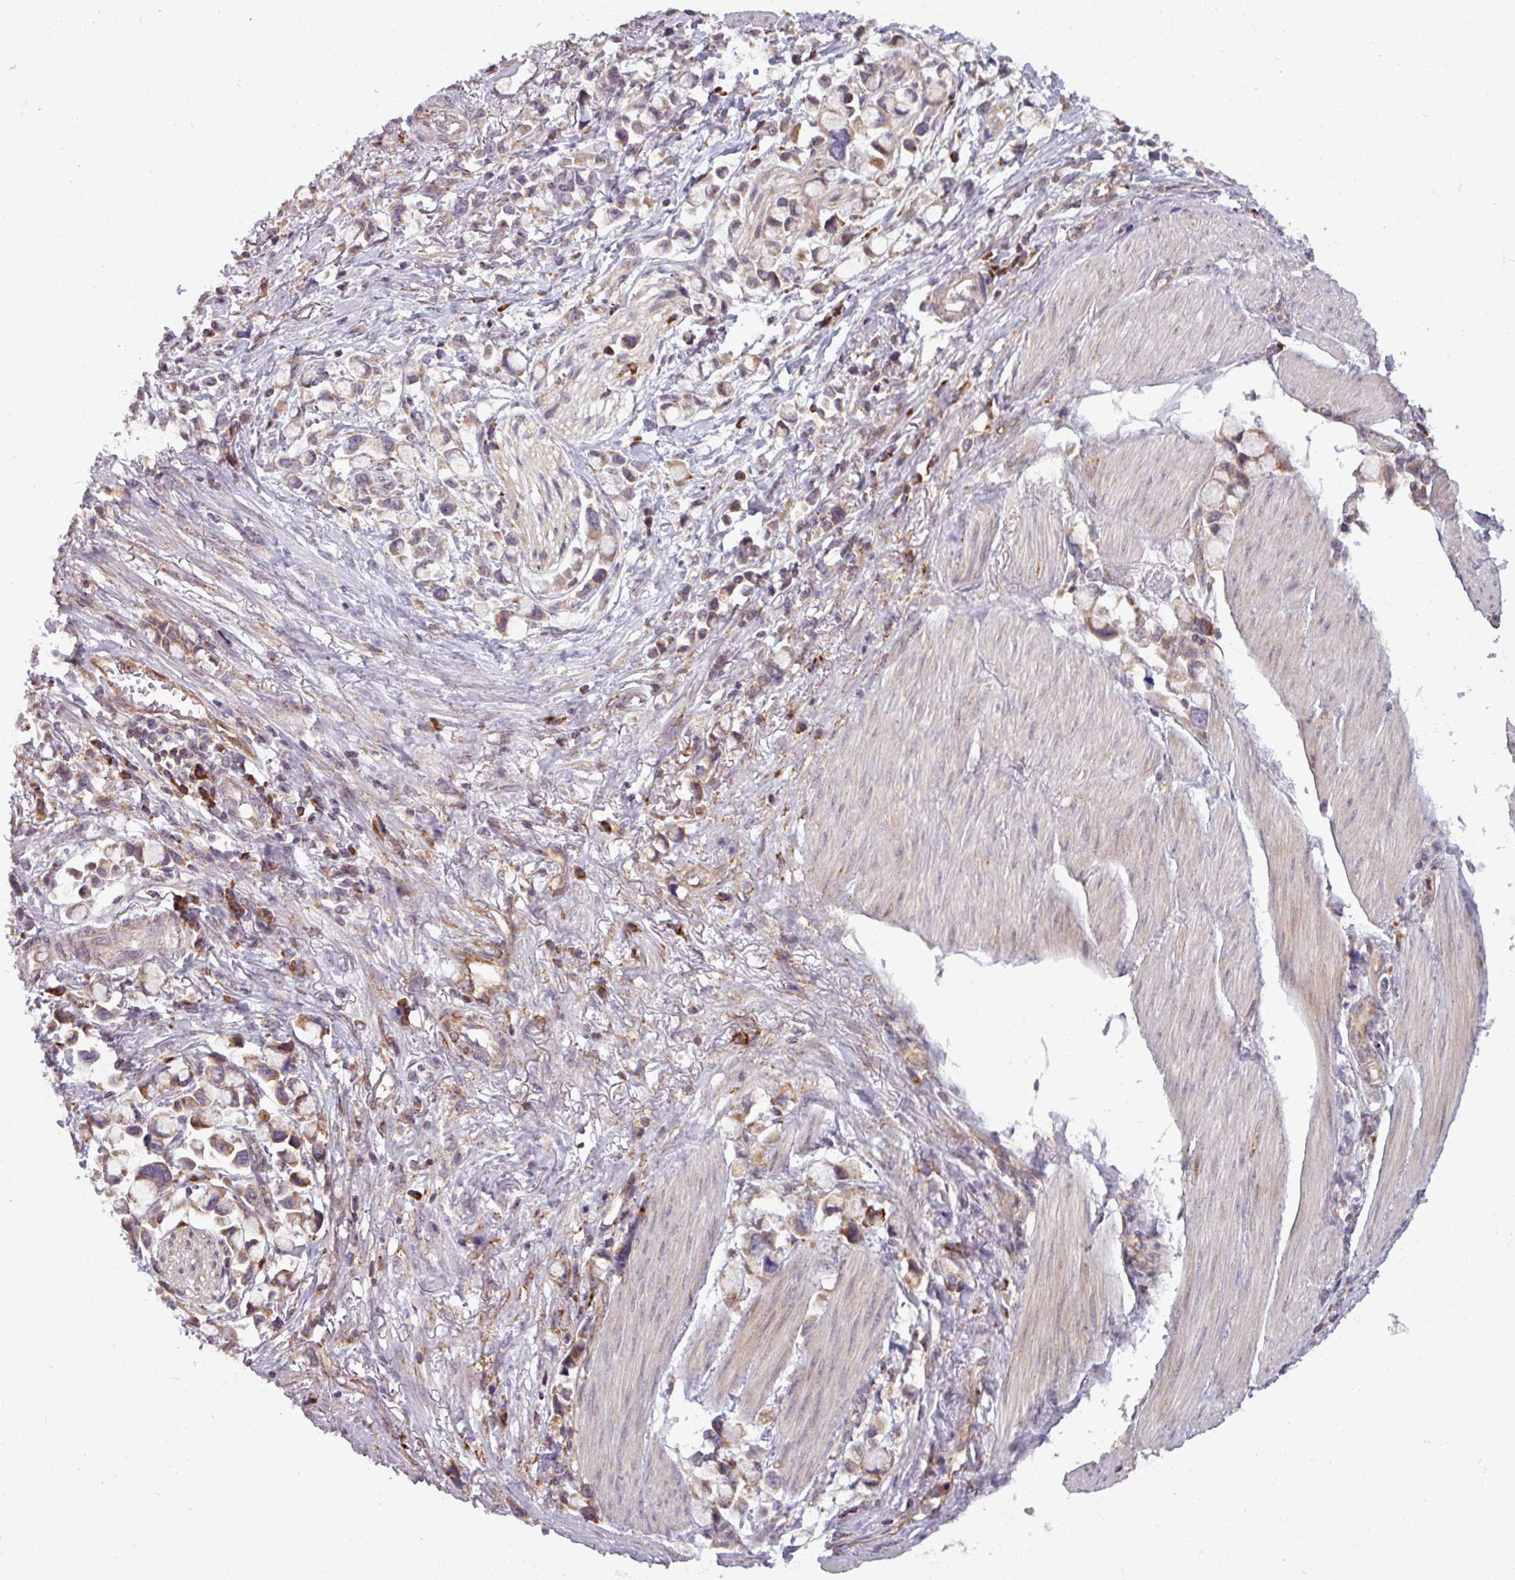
{"staining": {"intensity": "weak", "quantity": "25%-75%", "location": "cytoplasmic/membranous"}, "tissue": "stomach cancer", "cell_type": "Tumor cells", "image_type": "cancer", "snomed": [{"axis": "morphology", "description": "Adenocarcinoma, NOS"}, {"axis": "topography", "description": "Stomach"}], "caption": "Protein staining of adenocarcinoma (stomach) tissue shows weak cytoplasmic/membranous expression in approximately 25%-75% of tumor cells. Nuclei are stained in blue.", "gene": "MAGT1", "patient": {"sex": "female", "age": 81}}